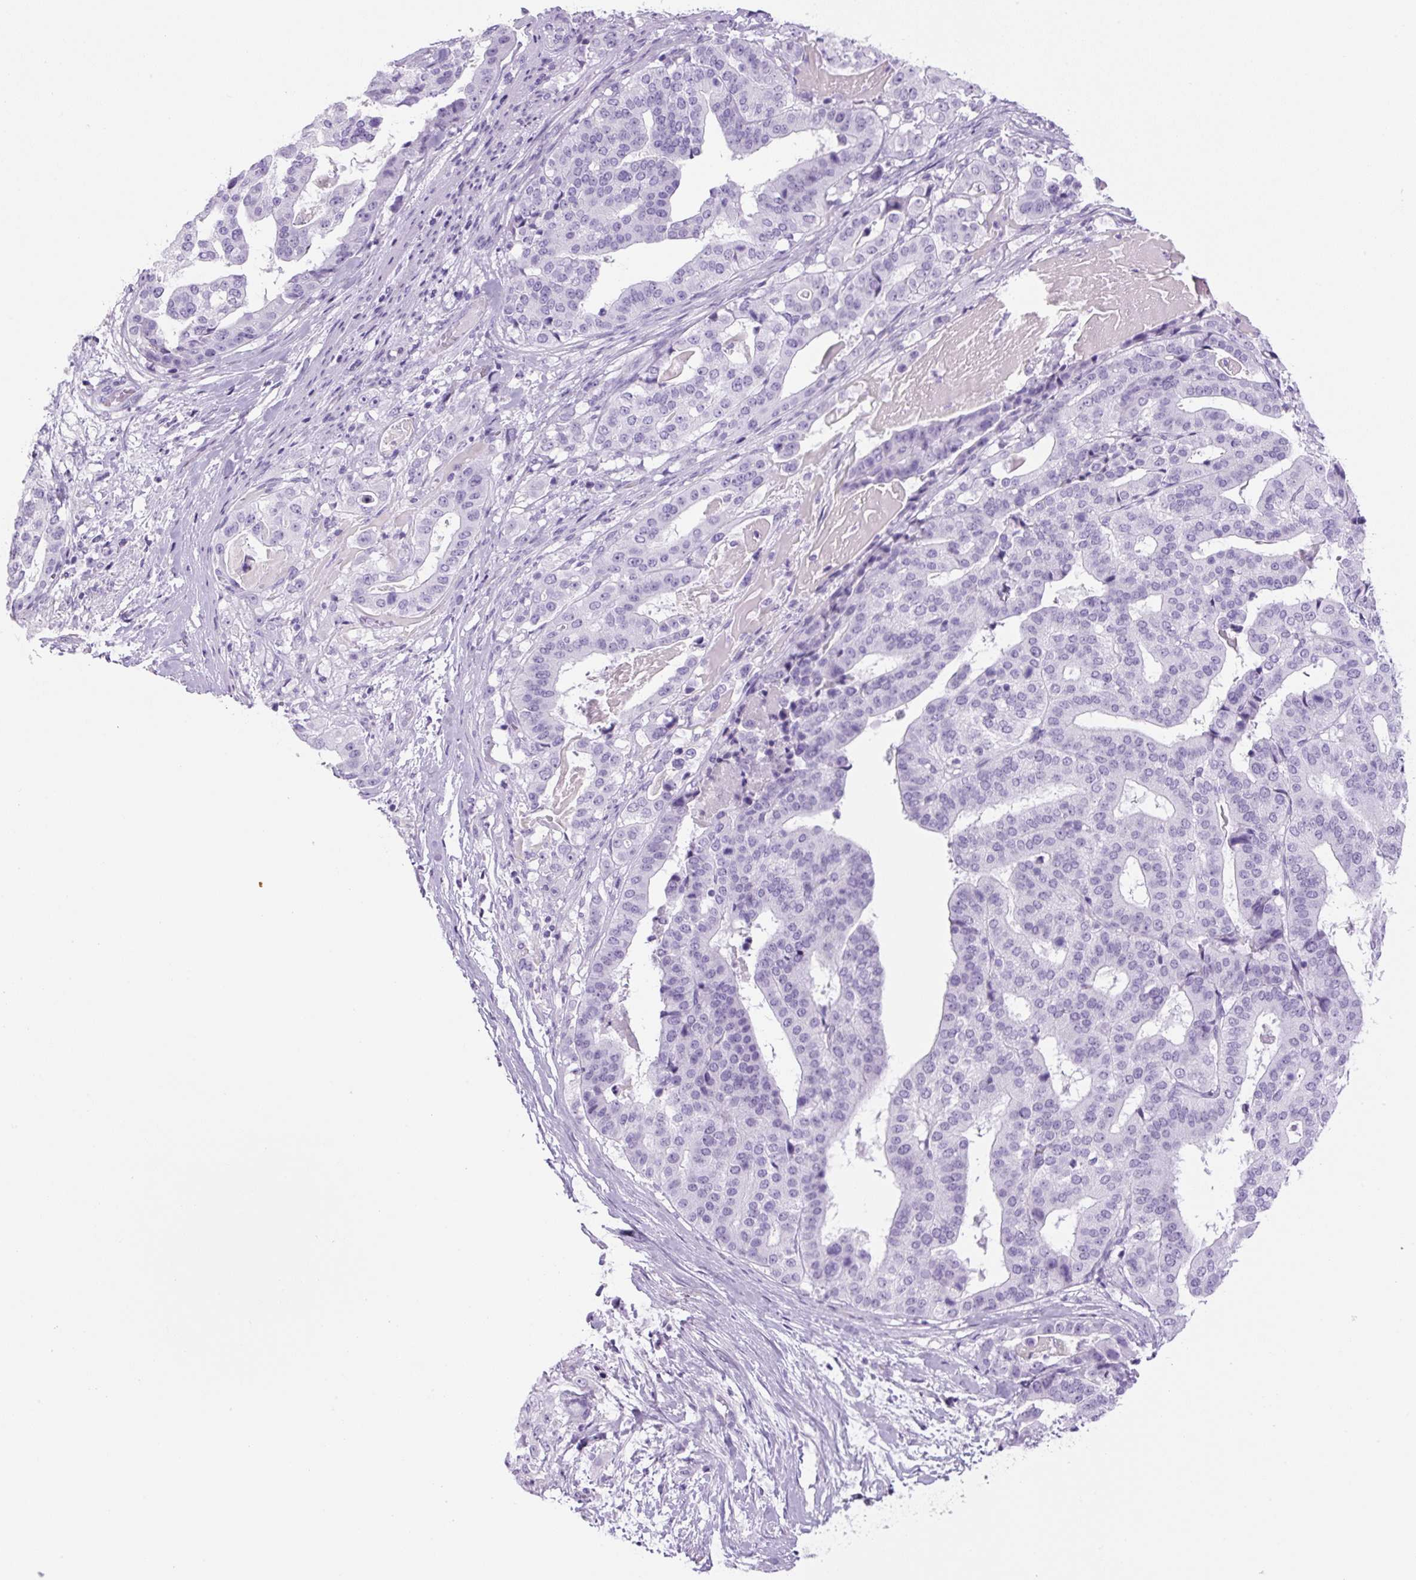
{"staining": {"intensity": "negative", "quantity": "none", "location": "none"}, "tissue": "stomach cancer", "cell_type": "Tumor cells", "image_type": "cancer", "snomed": [{"axis": "morphology", "description": "Adenocarcinoma, NOS"}, {"axis": "topography", "description": "Stomach"}], "caption": "There is no significant positivity in tumor cells of stomach cancer.", "gene": "PRRT1", "patient": {"sex": "male", "age": 48}}